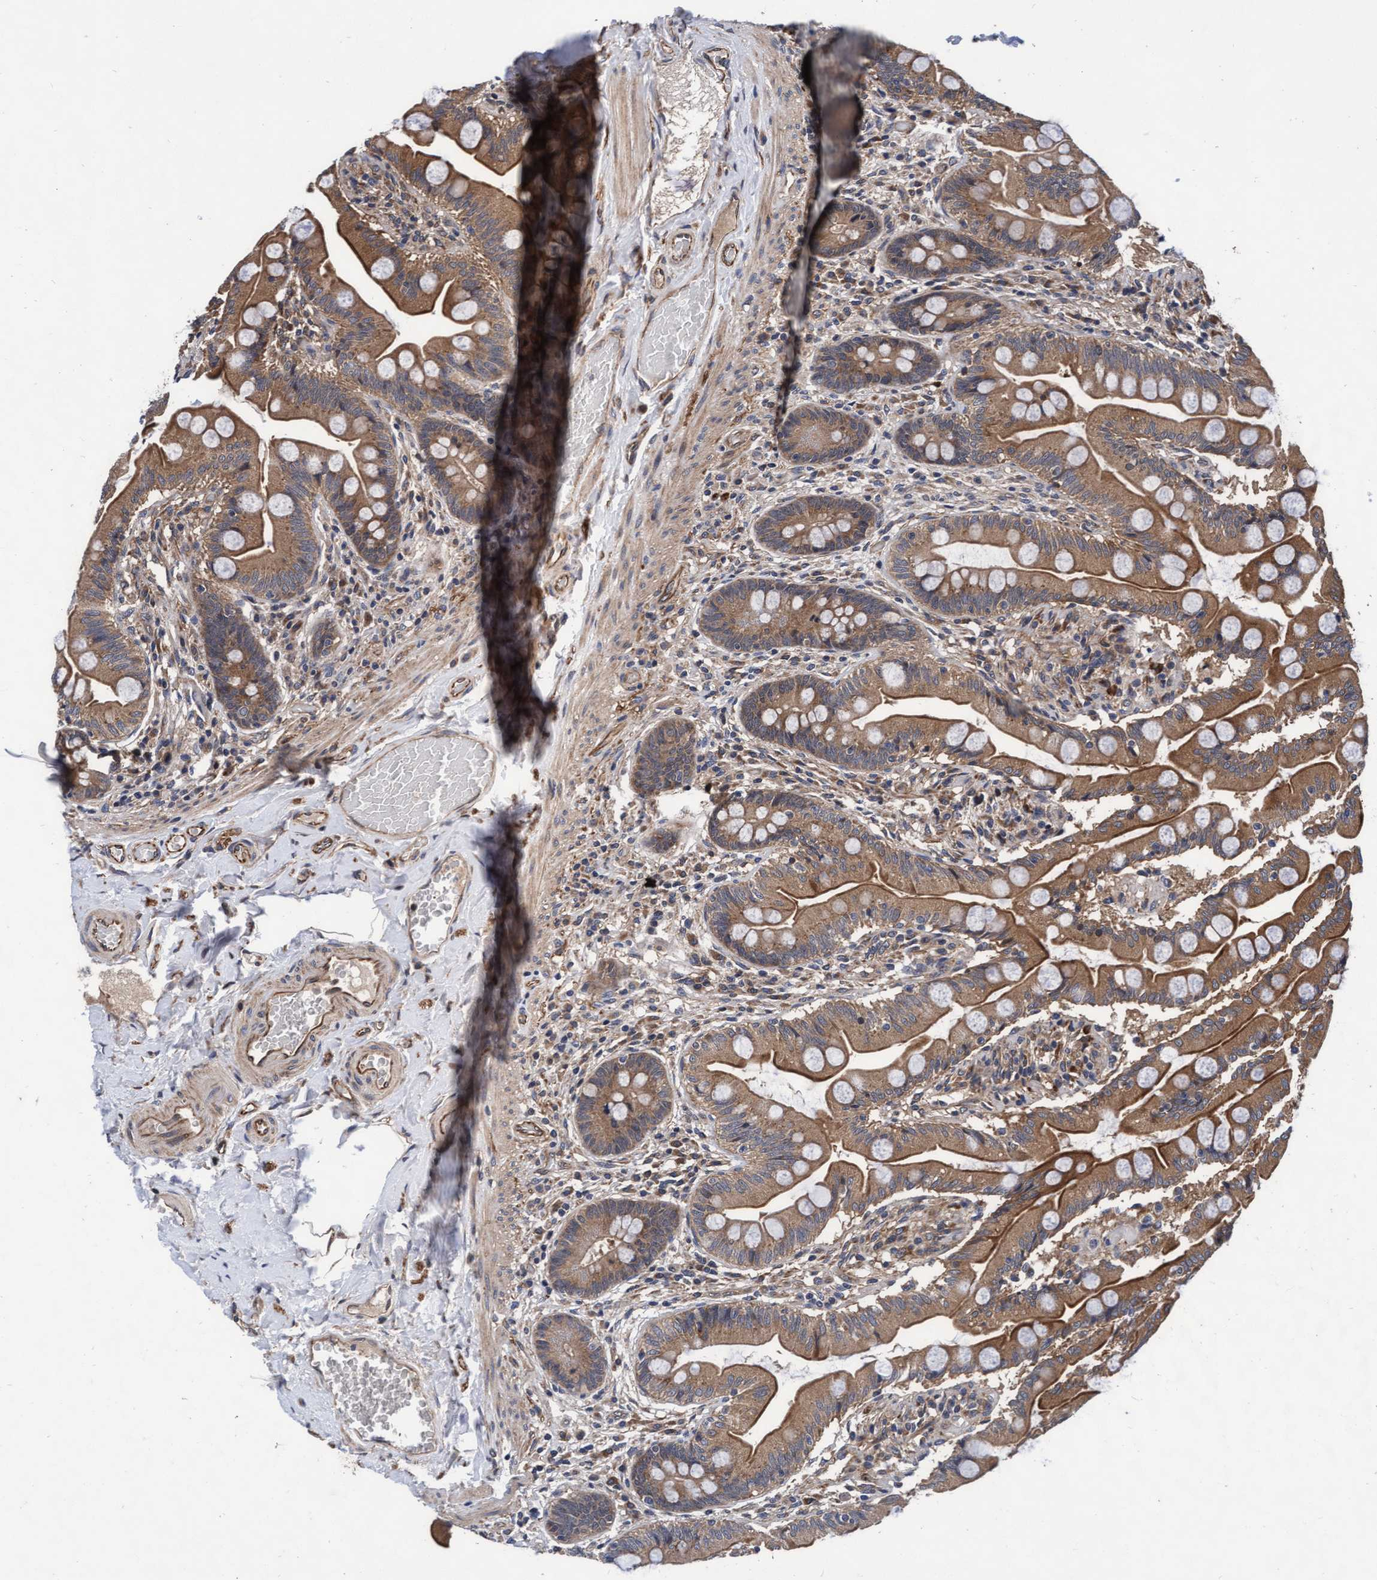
{"staining": {"intensity": "moderate", "quantity": ">75%", "location": "cytoplasmic/membranous"}, "tissue": "small intestine", "cell_type": "Glandular cells", "image_type": "normal", "snomed": [{"axis": "morphology", "description": "Normal tissue, NOS"}, {"axis": "topography", "description": "Small intestine"}], "caption": "Immunohistochemistry staining of normal small intestine, which reveals medium levels of moderate cytoplasmic/membranous positivity in about >75% of glandular cells indicating moderate cytoplasmic/membranous protein staining. The staining was performed using DAB (brown) for protein detection and nuclei were counterstained in hematoxylin (blue).", "gene": "EFCAB13", "patient": {"sex": "female", "age": 56}}